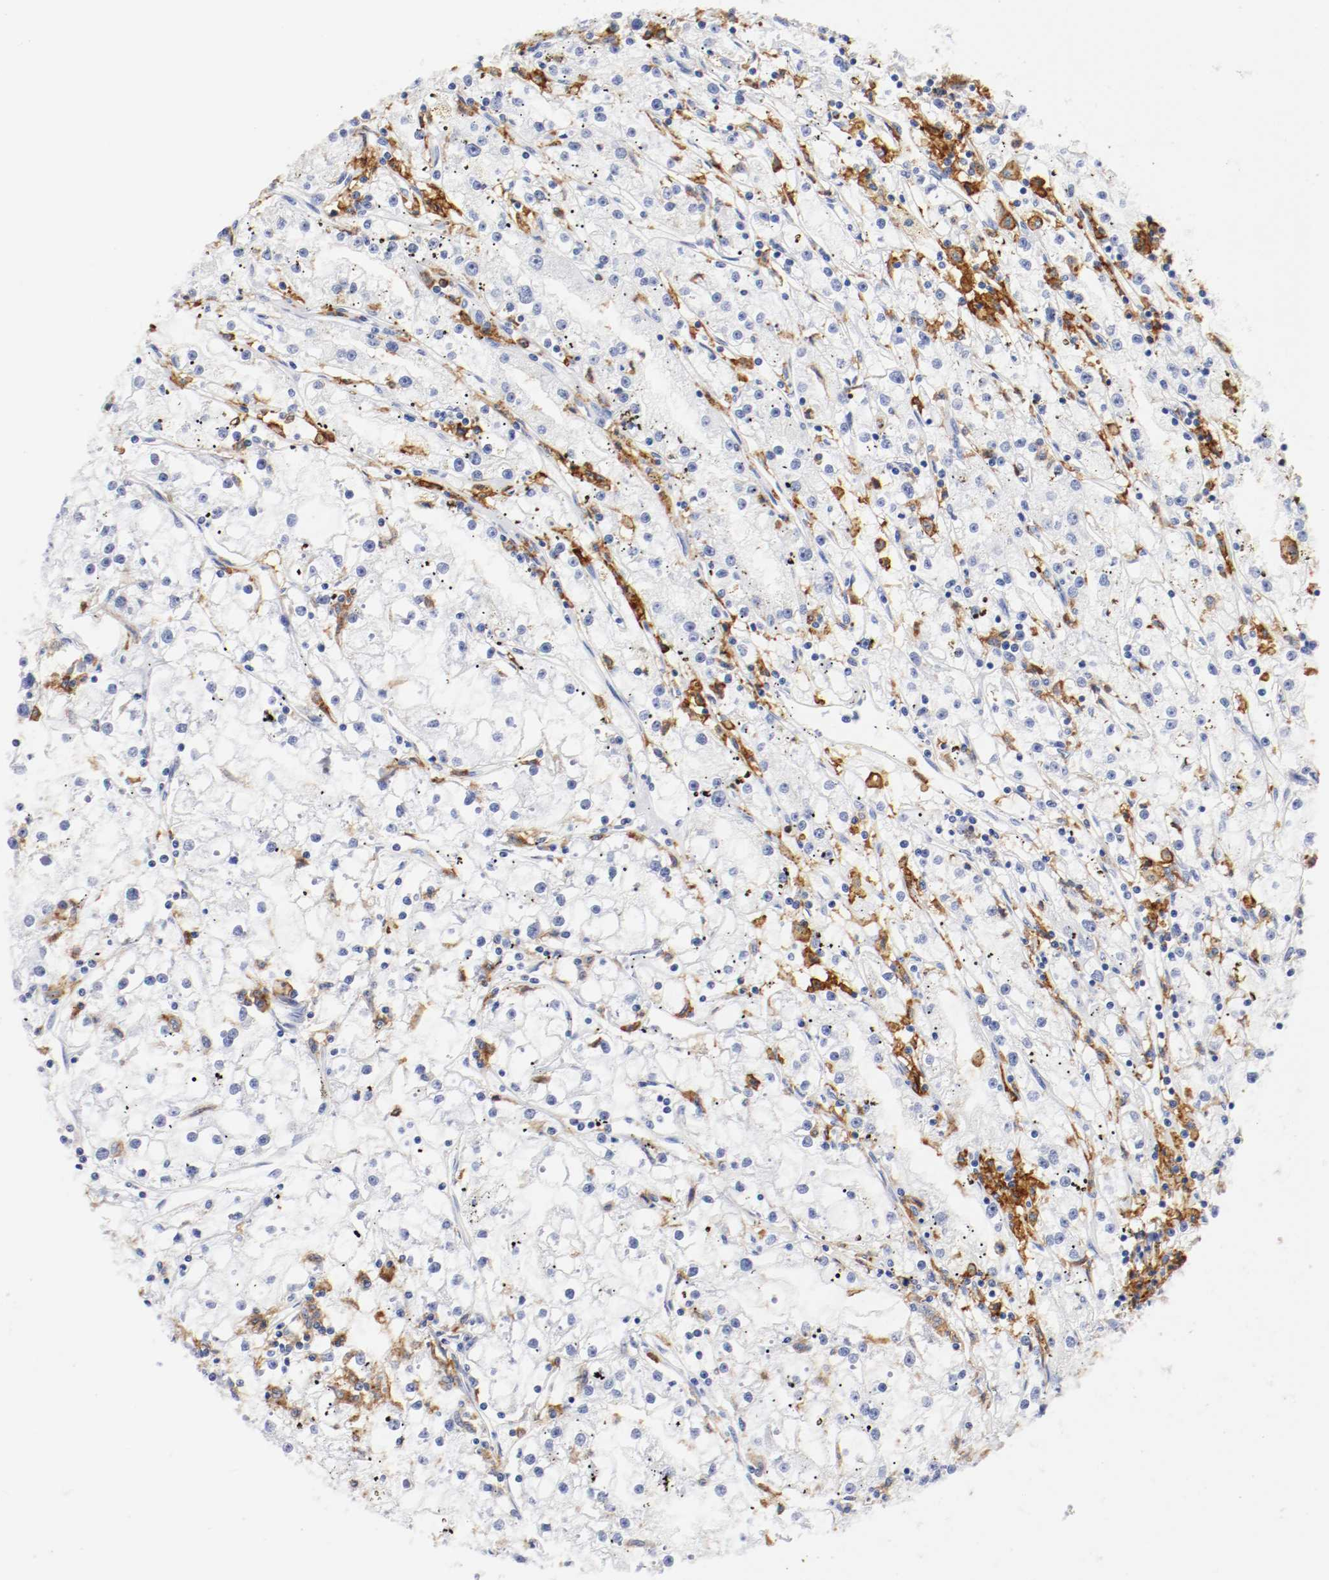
{"staining": {"intensity": "negative", "quantity": "none", "location": "none"}, "tissue": "renal cancer", "cell_type": "Tumor cells", "image_type": "cancer", "snomed": [{"axis": "morphology", "description": "Adenocarcinoma, NOS"}, {"axis": "topography", "description": "Kidney"}], "caption": "IHC of renal cancer (adenocarcinoma) reveals no staining in tumor cells.", "gene": "ITGAX", "patient": {"sex": "male", "age": 56}}